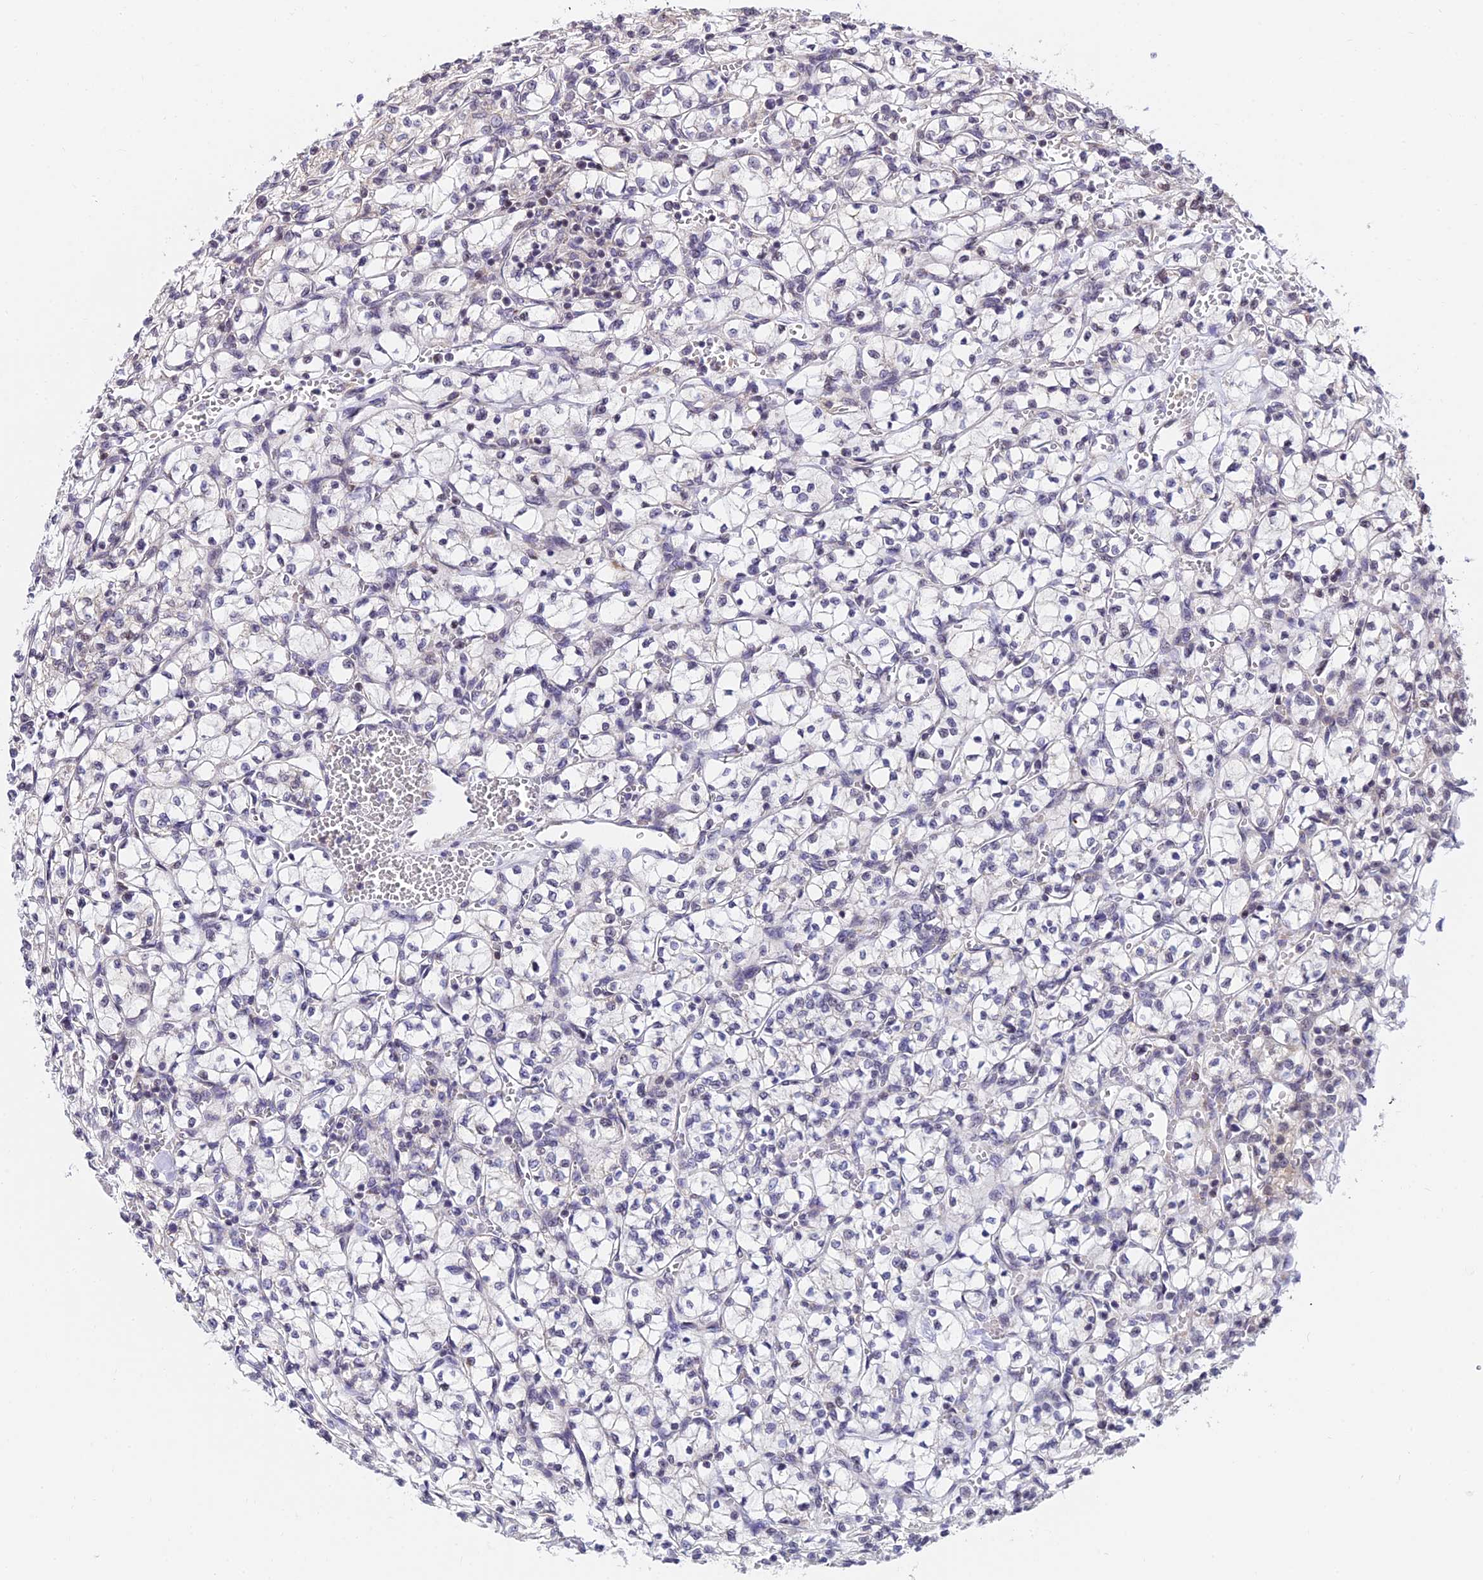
{"staining": {"intensity": "negative", "quantity": "none", "location": "none"}, "tissue": "renal cancer", "cell_type": "Tumor cells", "image_type": "cancer", "snomed": [{"axis": "morphology", "description": "Adenocarcinoma, NOS"}, {"axis": "topography", "description": "Kidney"}], "caption": "An immunohistochemistry (IHC) image of renal adenocarcinoma is shown. There is no staining in tumor cells of renal adenocarcinoma. The staining was performed using DAB to visualize the protein expression in brown, while the nuclei were stained in blue with hematoxylin (Magnification: 20x).", "gene": "CDNF", "patient": {"sex": "female", "age": 64}}